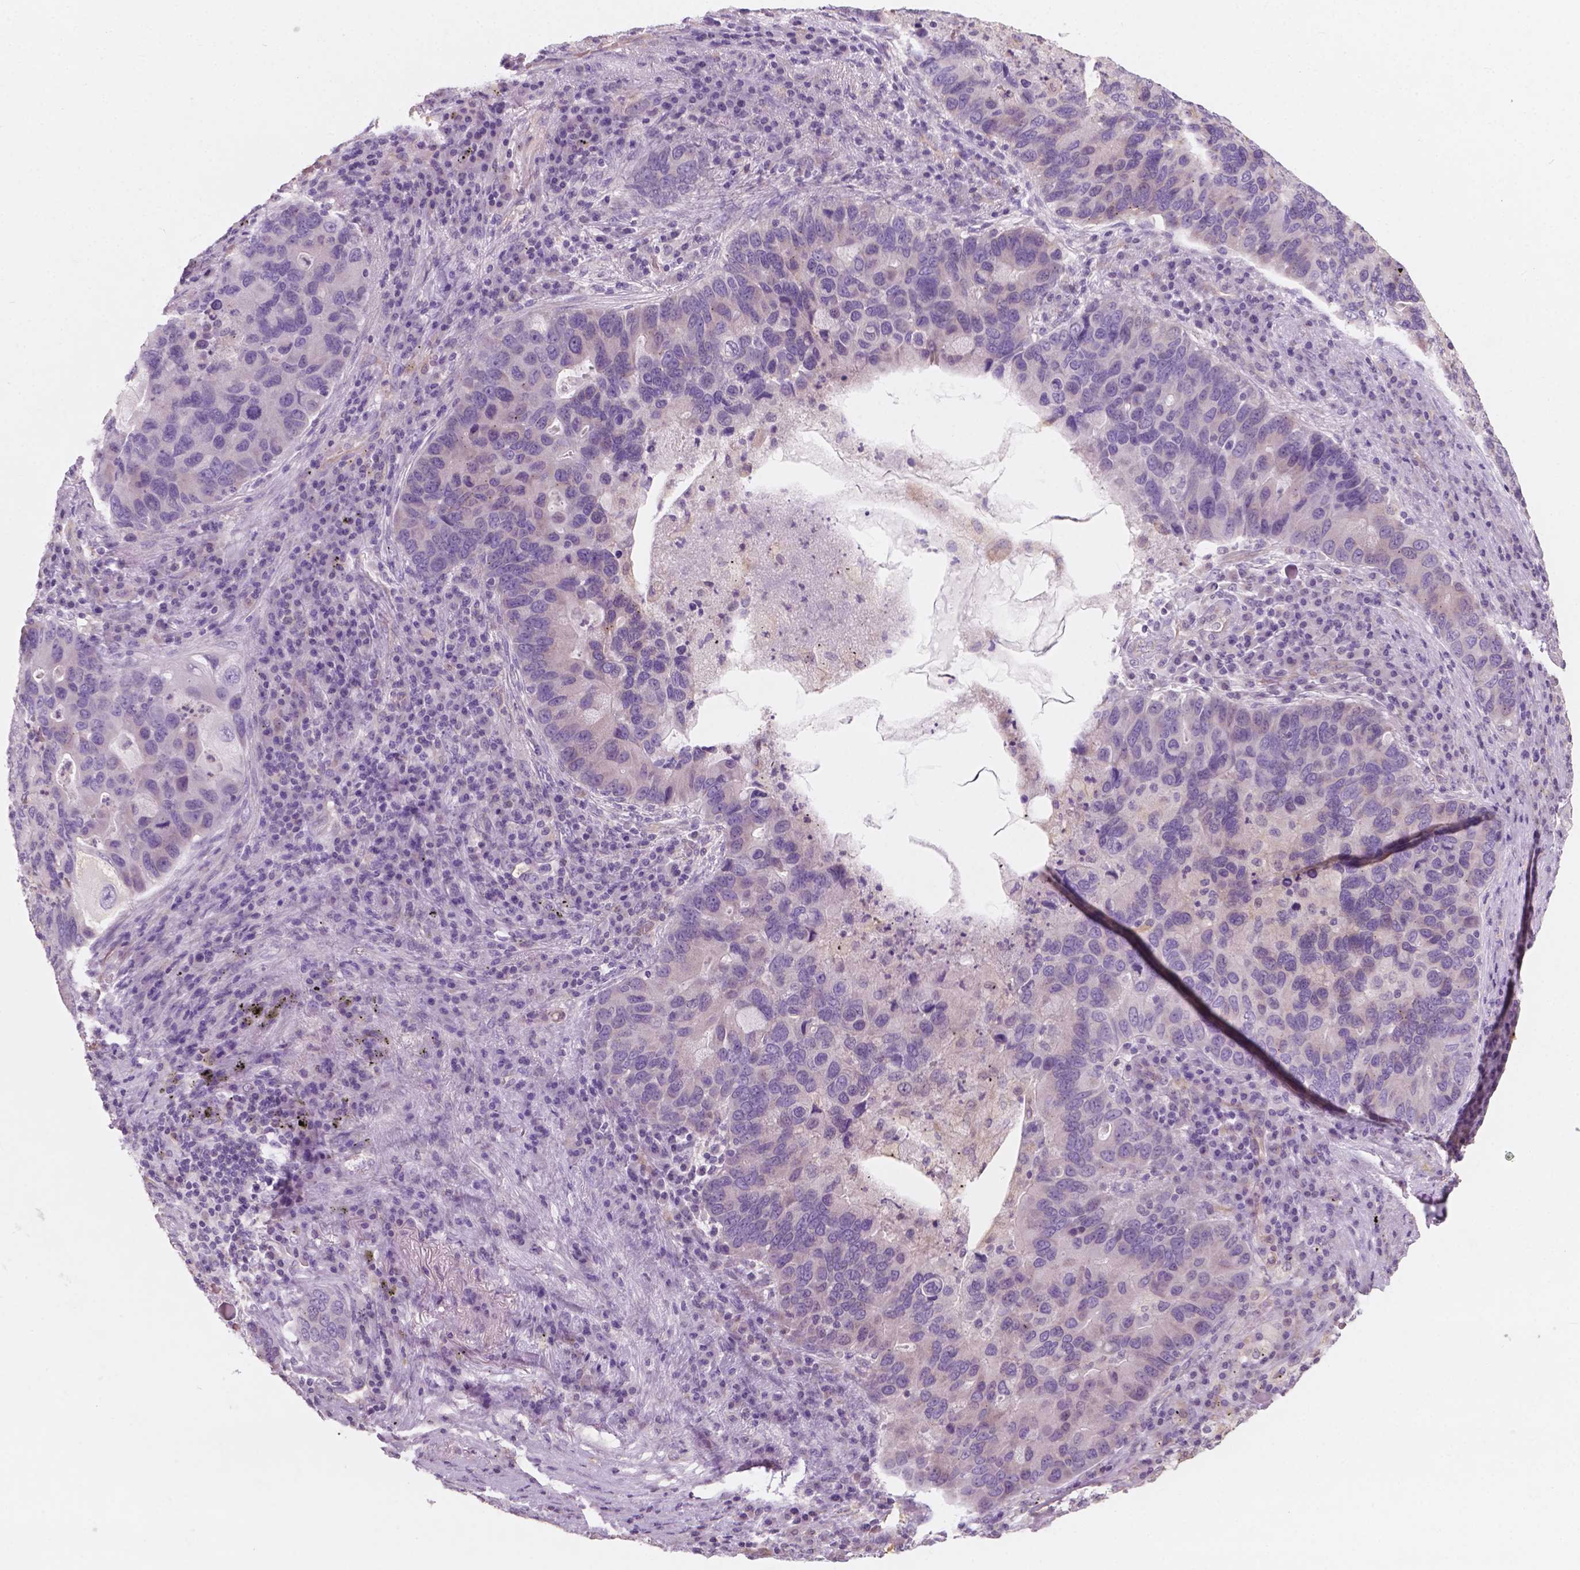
{"staining": {"intensity": "negative", "quantity": "none", "location": "none"}, "tissue": "lung cancer", "cell_type": "Tumor cells", "image_type": "cancer", "snomed": [{"axis": "morphology", "description": "Adenocarcinoma, NOS"}, {"axis": "morphology", "description": "Adenocarcinoma, metastatic, NOS"}, {"axis": "topography", "description": "Lymph node"}, {"axis": "topography", "description": "Lung"}], "caption": "This is a image of immunohistochemistry staining of lung adenocarcinoma, which shows no staining in tumor cells. (Immunohistochemistry (ihc), brightfield microscopy, high magnification).", "gene": "AWAT1", "patient": {"sex": "female", "age": 54}}